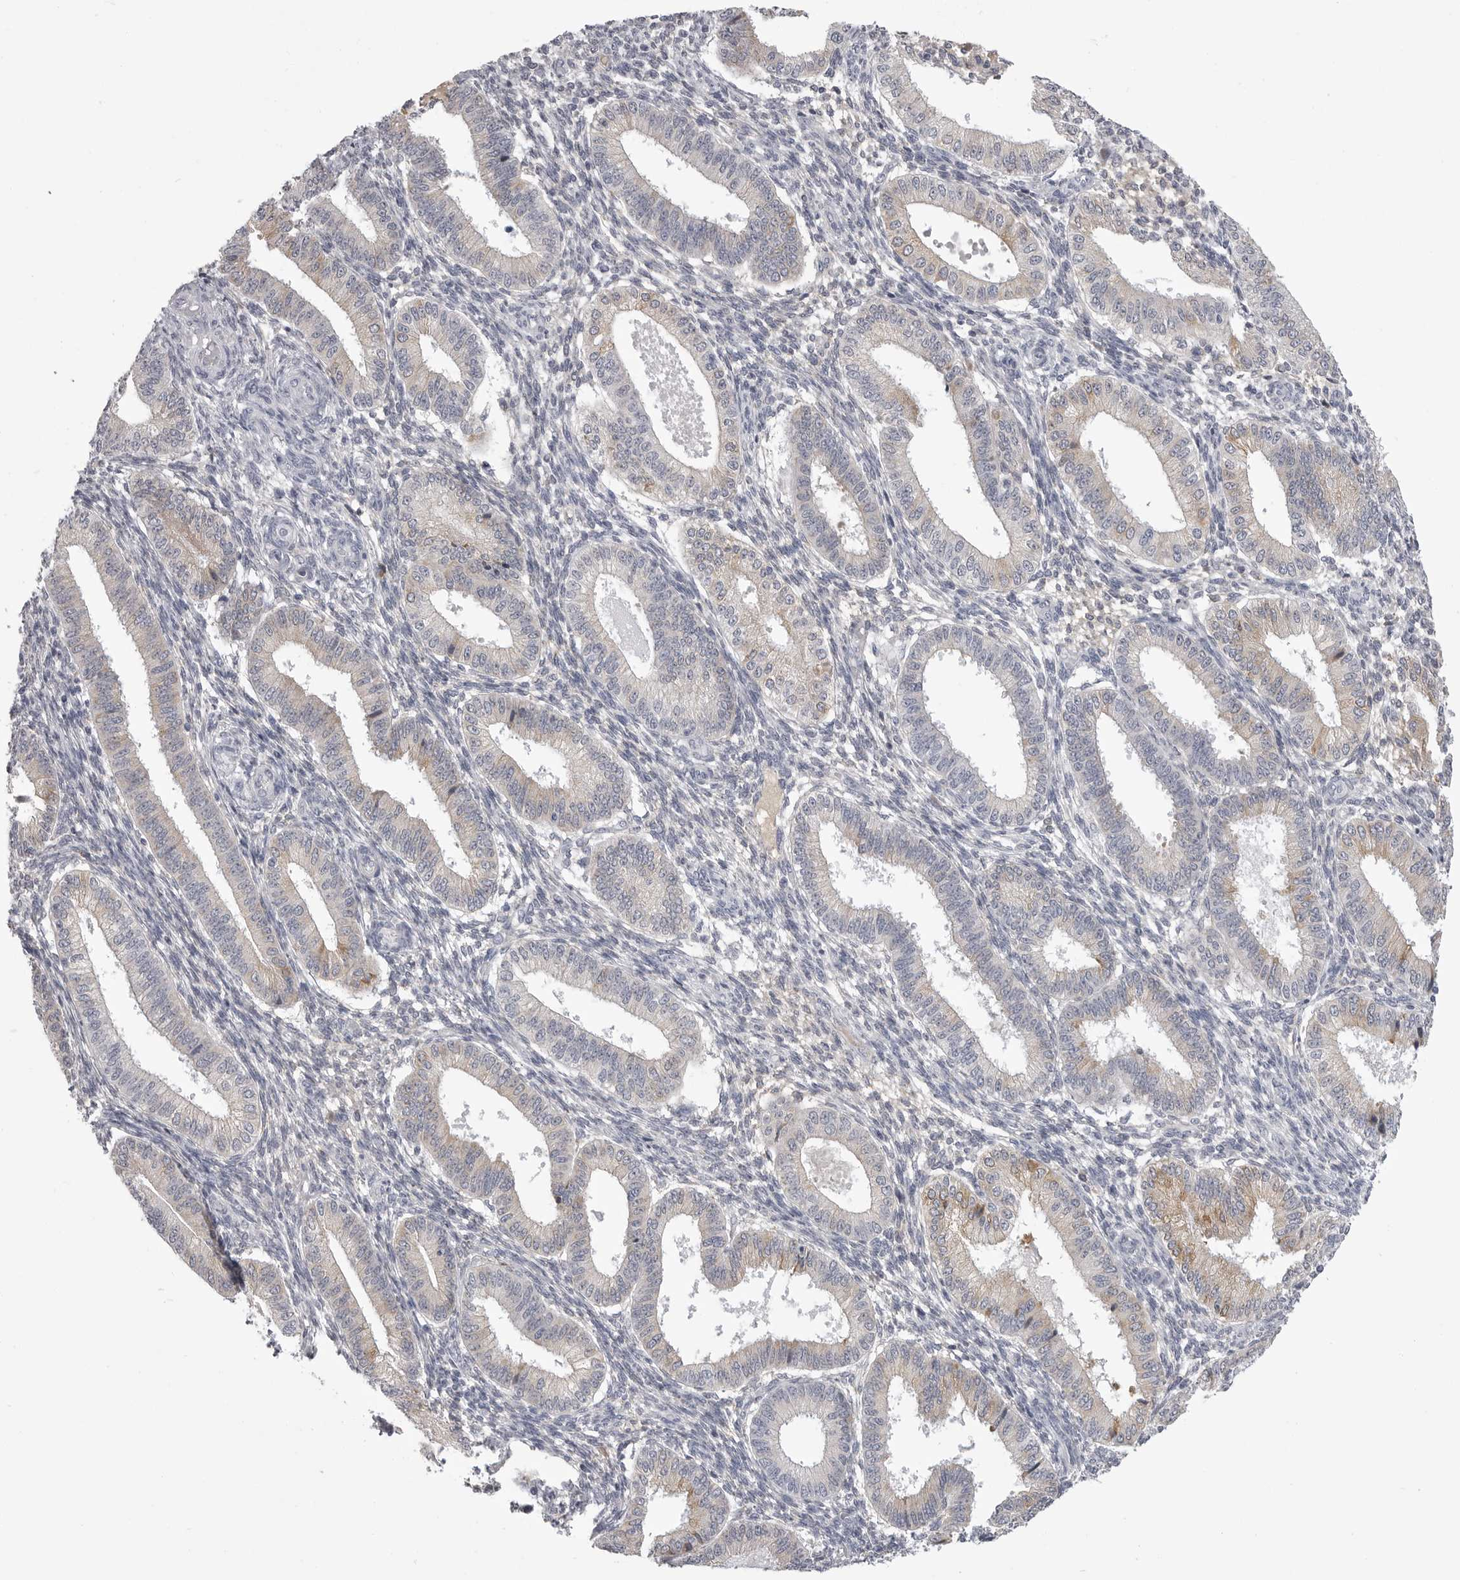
{"staining": {"intensity": "negative", "quantity": "none", "location": "none"}, "tissue": "endometrium", "cell_type": "Cells in endometrial stroma", "image_type": "normal", "snomed": [{"axis": "morphology", "description": "Normal tissue, NOS"}, {"axis": "topography", "description": "Endometrium"}], "caption": "A histopathology image of endometrium stained for a protein reveals no brown staining in cells in endometrial stroma. (IHC, brightfield microscopy, high magnification).", "gene": "FKBP2", "patient": {"sex": "female", "age": 39}}